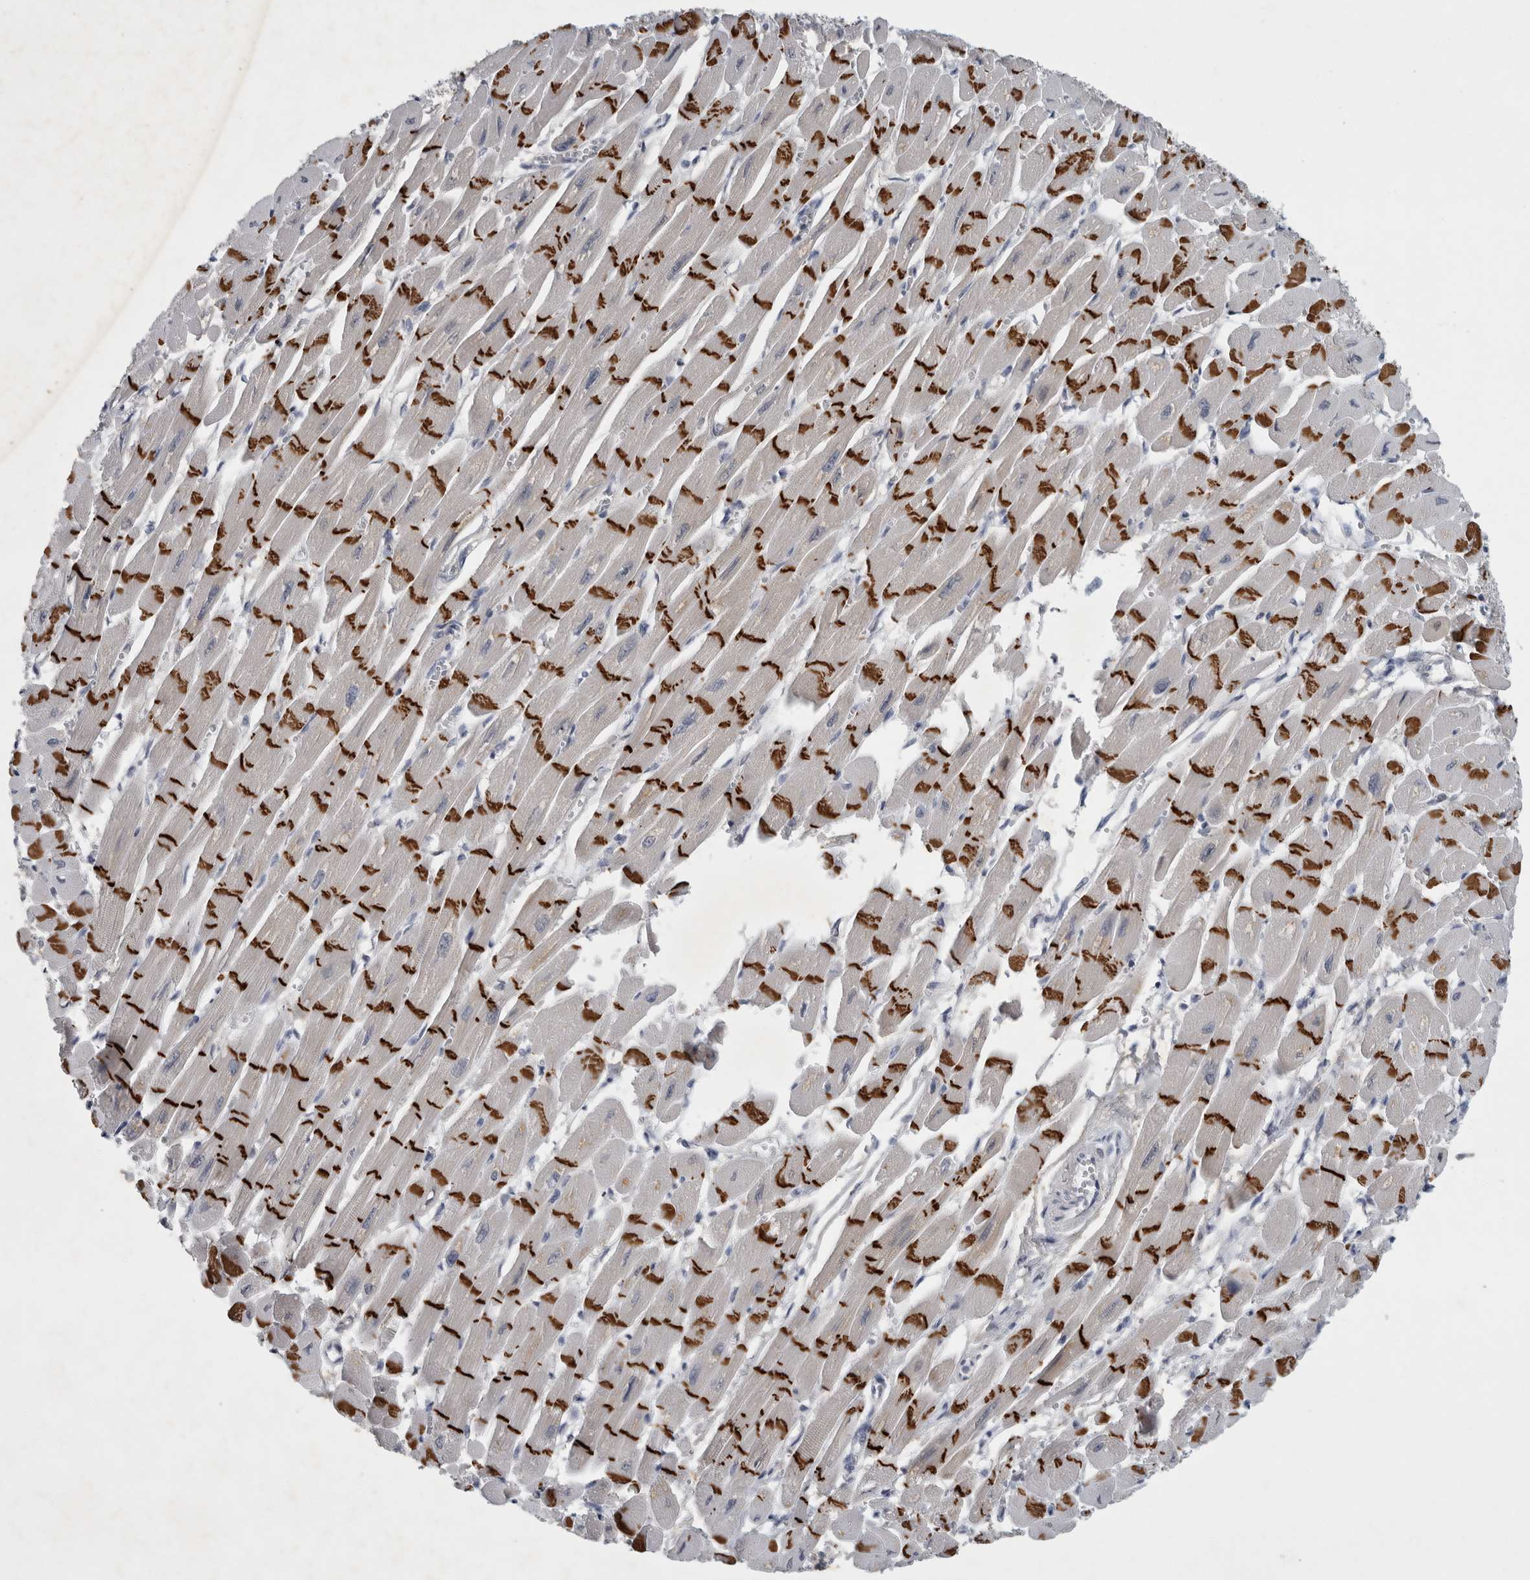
{"staining": {"intensity": "strong", "quantity": ">75%", "location": "cytoplasmic/membranous"}, "tissue": "heart muscle", "cell_type": "Cardiomyocytes", "image_type": "normal", "snomed": [{"axis": "morphology", "description": "Normal tissue, NOS"}, {"axis": "topography", "description": "Heart"}], "caption": "This image exhibits immunohistochemistry (IHC) staining of normal human heart muscle, with high strong cytoplasmic/membranous expression in approximately >75% of cardiomyocytes.", "gene": "FXYD7", "patient": {"sex": "female", "age": 54}}